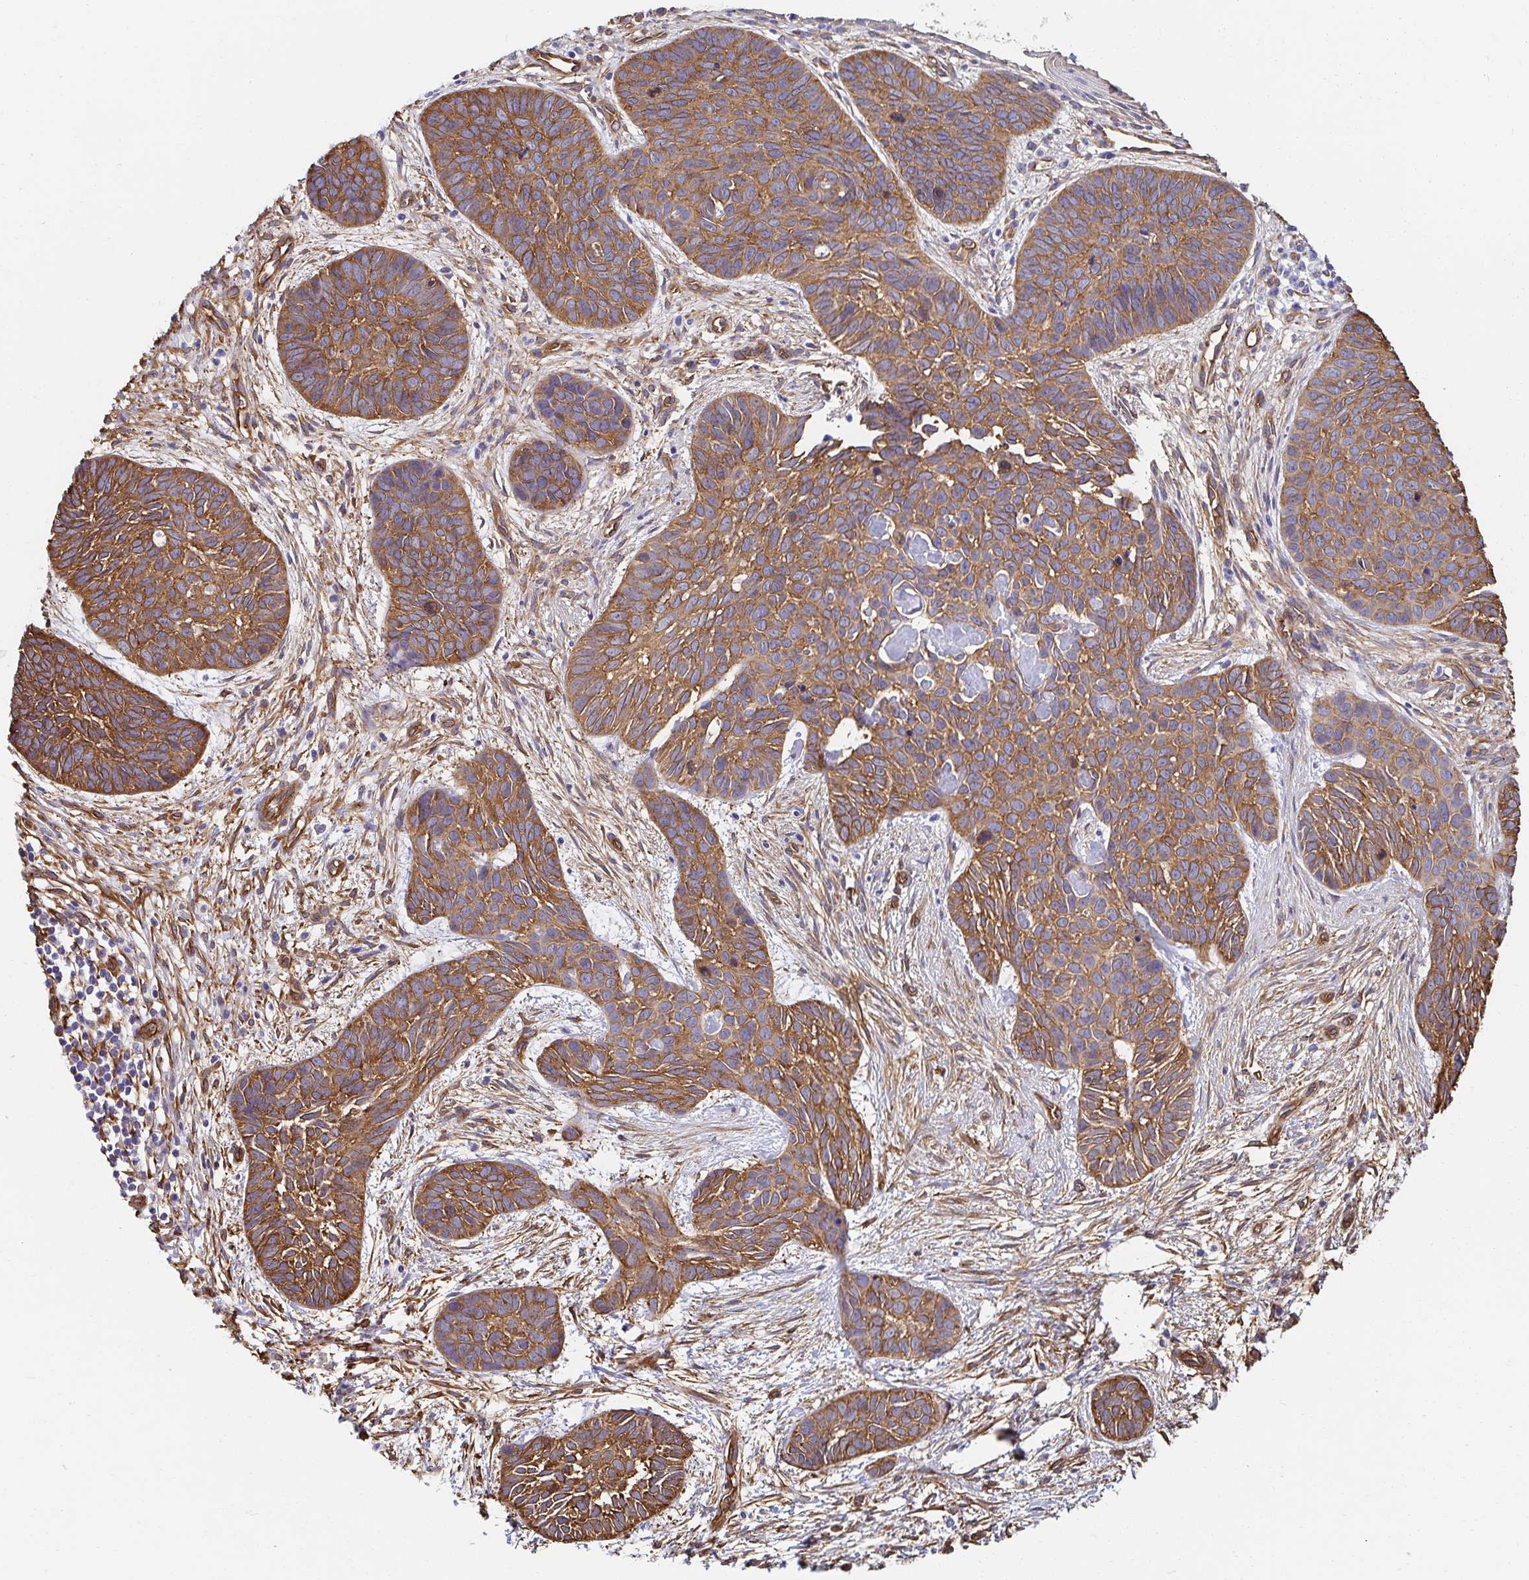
{"staining": {"intensity": "moderate", "quantity": ">75%", "location": "cytoplasmic/membranous"}, "tissue": "skin cancer", "cell_type": "Tumor cells", "image_type": "cancer", "snomed": [{"axis": "morphology", "description": "Basal cell carcinoma"}, {"axis": "topography", "description": "Skin"}], "caption": "High-power microscopy captured an immunohistochemistry image of skin cancer, revealing moderate cytoplasmic/membranous staining in approximately >75% of tumor cells. (DAB (3,3'-diaminobenzidine) = brown stain, brightfield microscopy at high magnification).", "gene": "CTTN", "patient": {"sex": "male", "age": 69}}